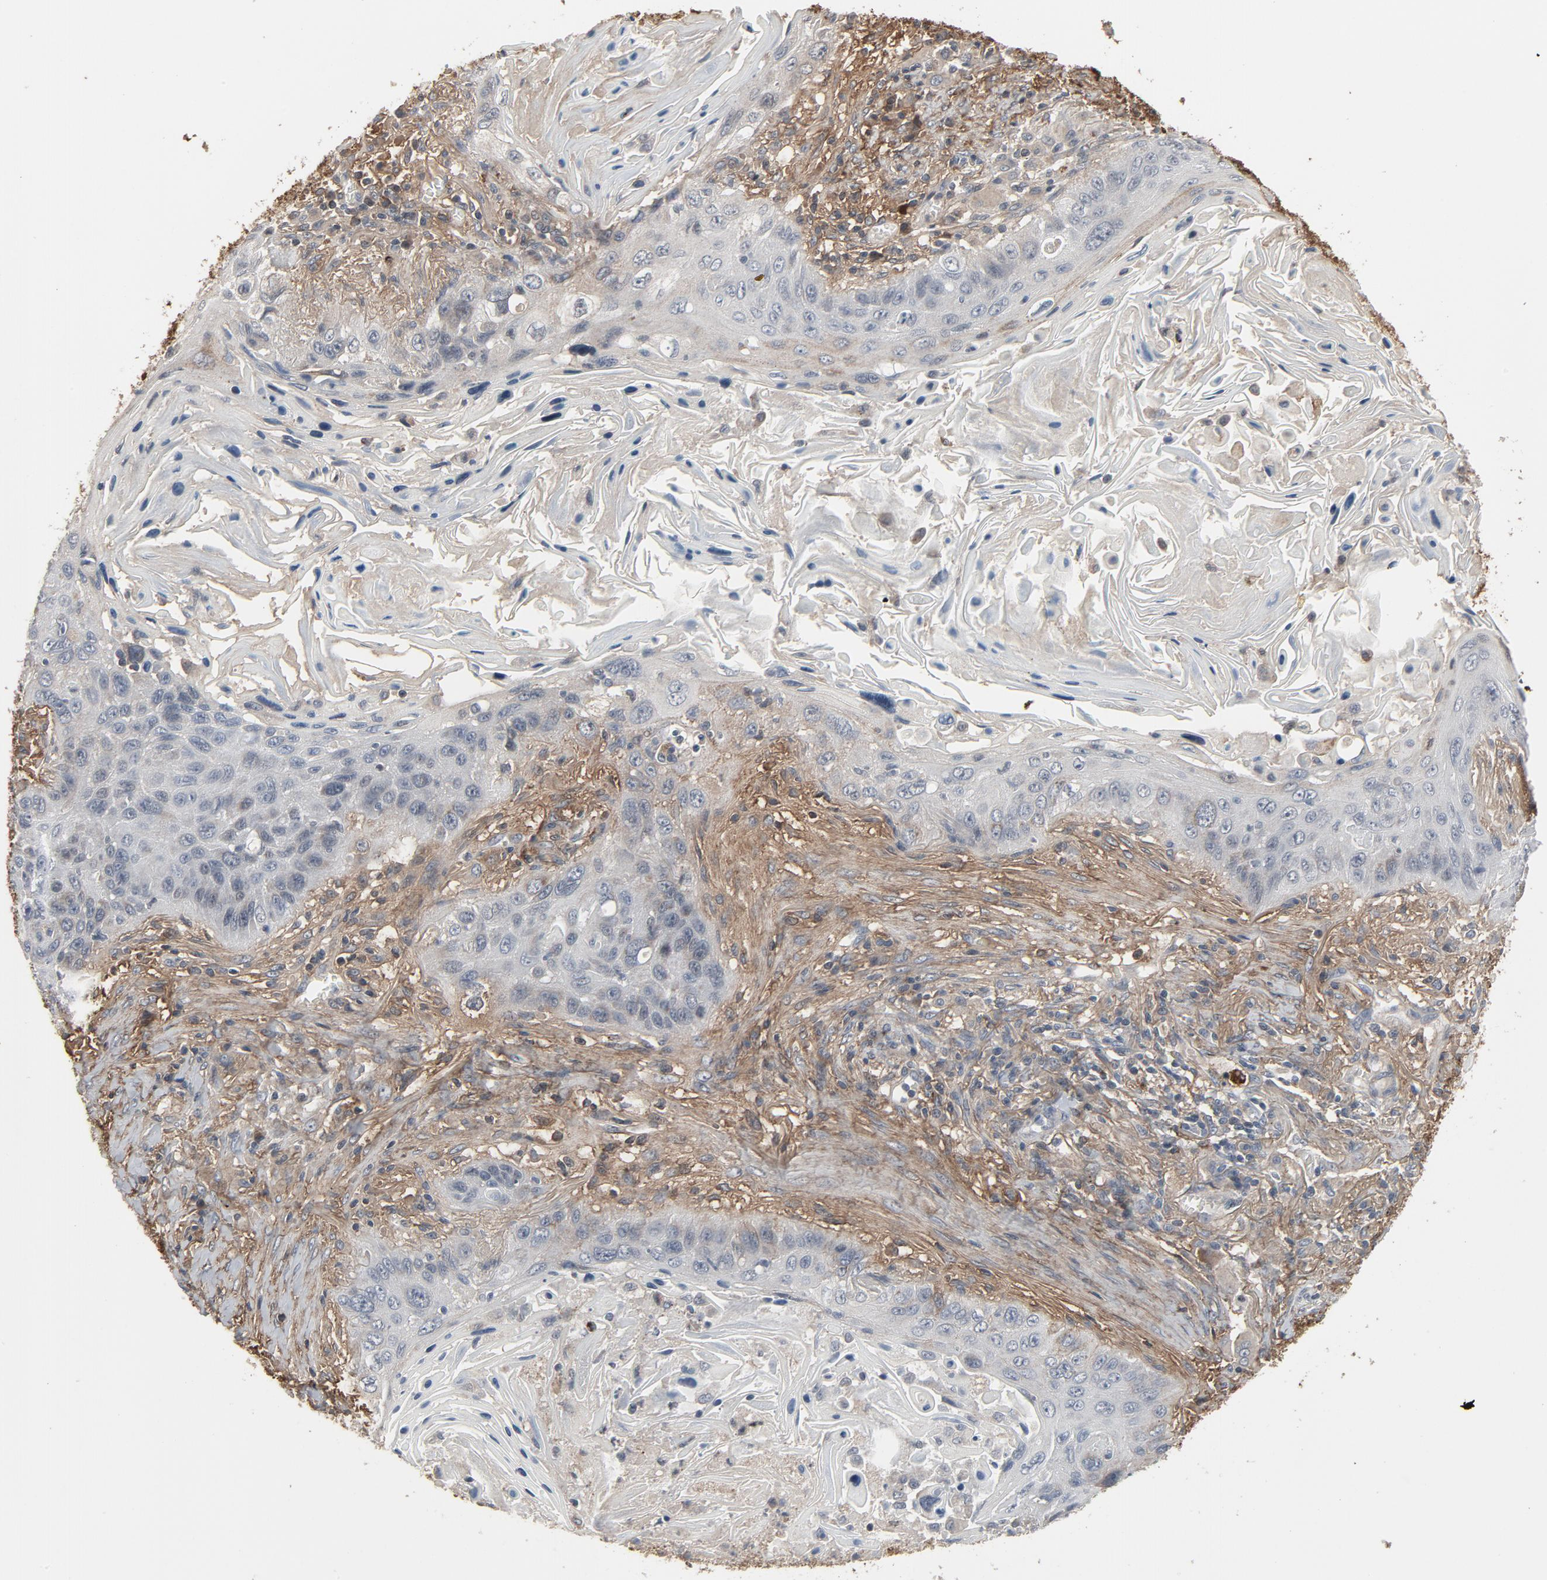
{"staining": {"intensity": "negative", "quantity": "none", "location": "none"}, "tissue": "lung cancer", "cell_type": "Tumor cells", "image_type": "cancer", "snomed": [{"axis": "morphology", "description": "Squamous cell carcinoma, NOS"}, {"axis": "topography", "description": "Lung"}], "caption": "This is an immunohistochemistry image of human lung cancer (squamous cell carcinoma). There is no expression in tumor cells.", "gene": "PDZD4", "patient": {"sex": "female", "age": 67}}